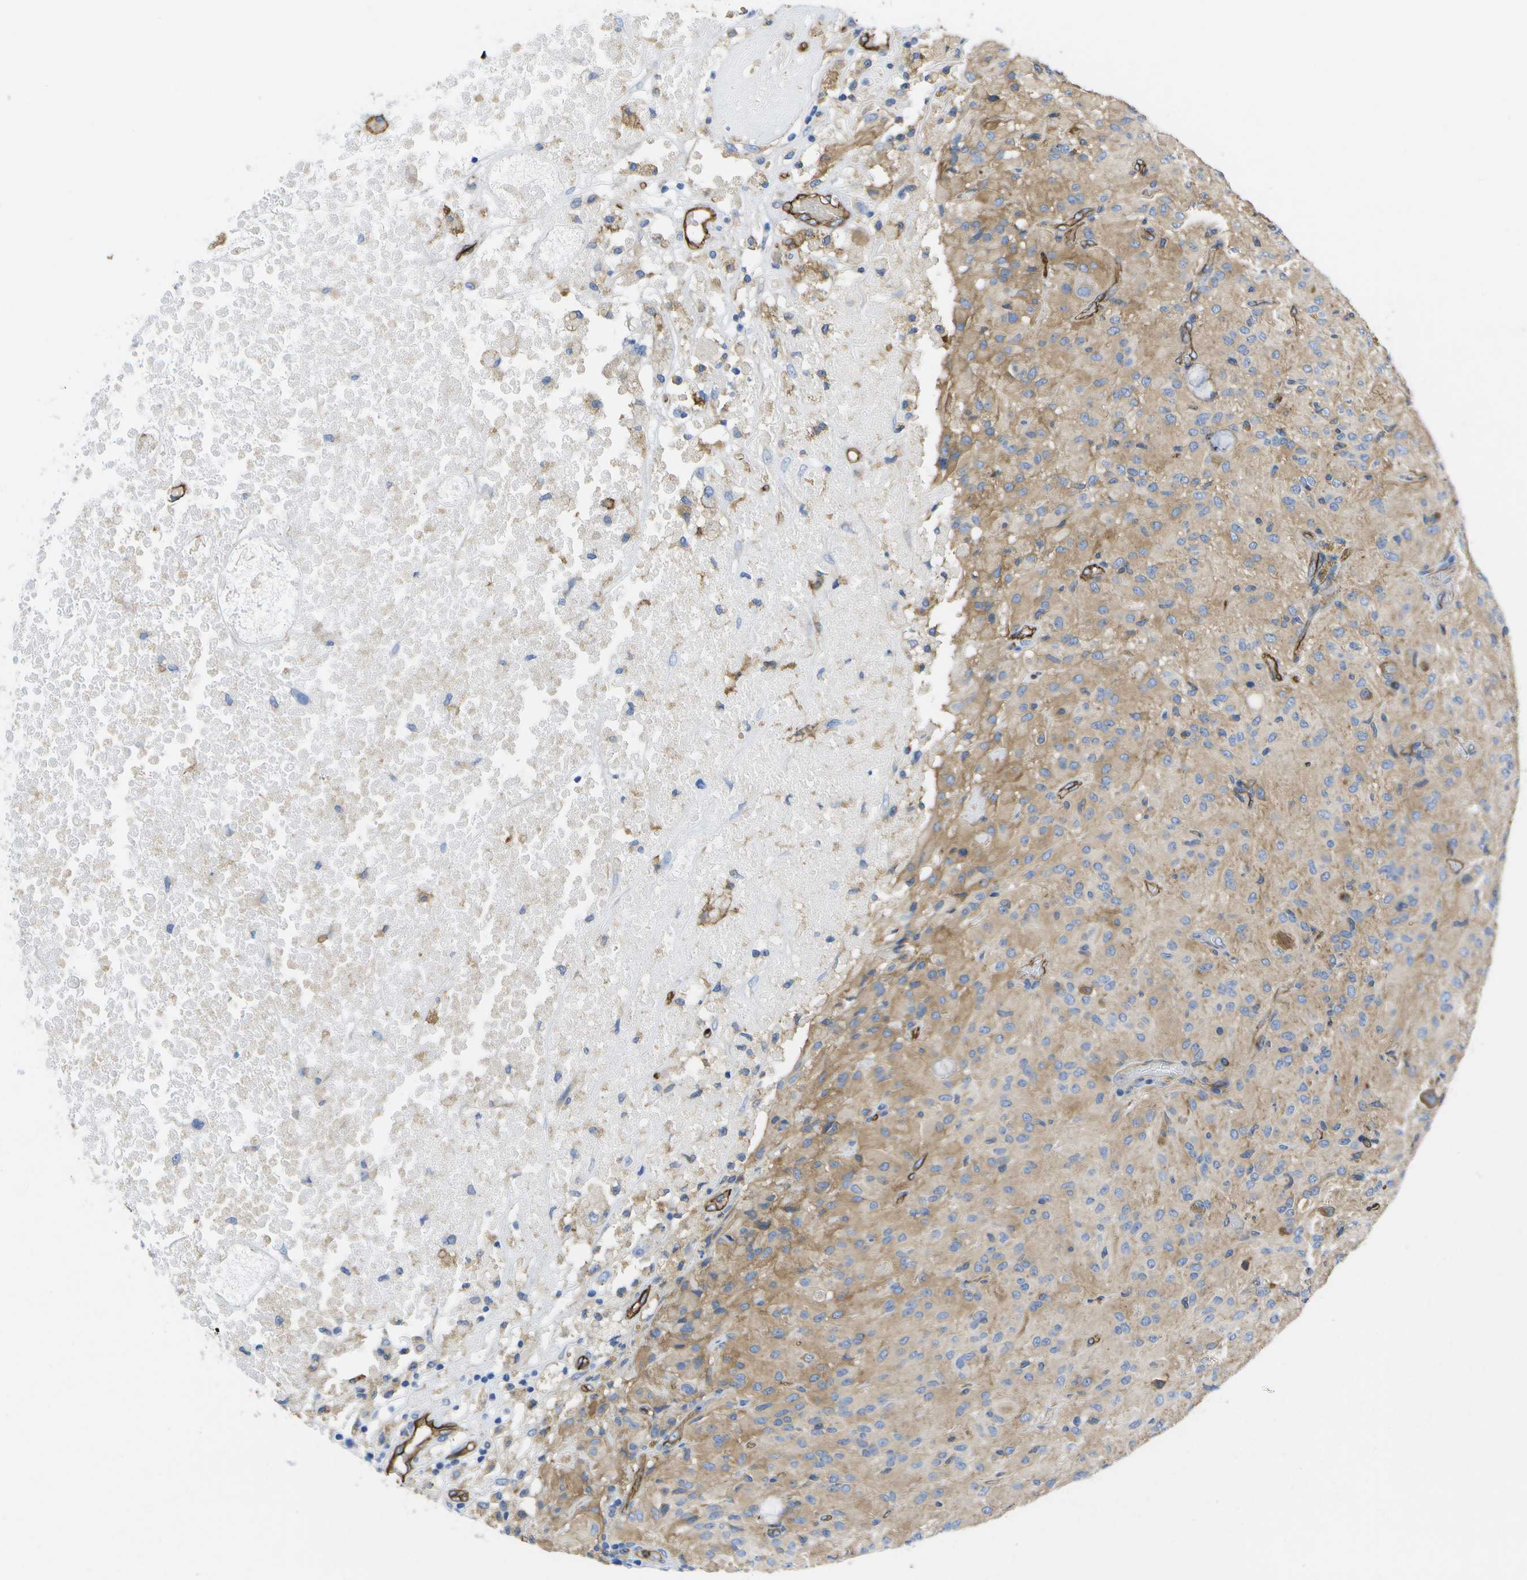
{"staining": {"intensity": "moderate", "quantity": "<25%", "location": "cytoplasmic/membranous"}, "tissue": "glioma", "cell_type": "Tumor cells", "image_type": "cancer", "snomed": [{"axis": "morphology", "description": "Glioma, malignant, High grade"}, {"axis": "topography", "description": "Brain"}], "caption": "Human glioma stained for a protein (brown) demonstrates moderate cytoplasmic/membranous positive positivity in about <25% of tumor cells.", "gene": "DYSF", "patient": {"sex": "female", "age": 59}}